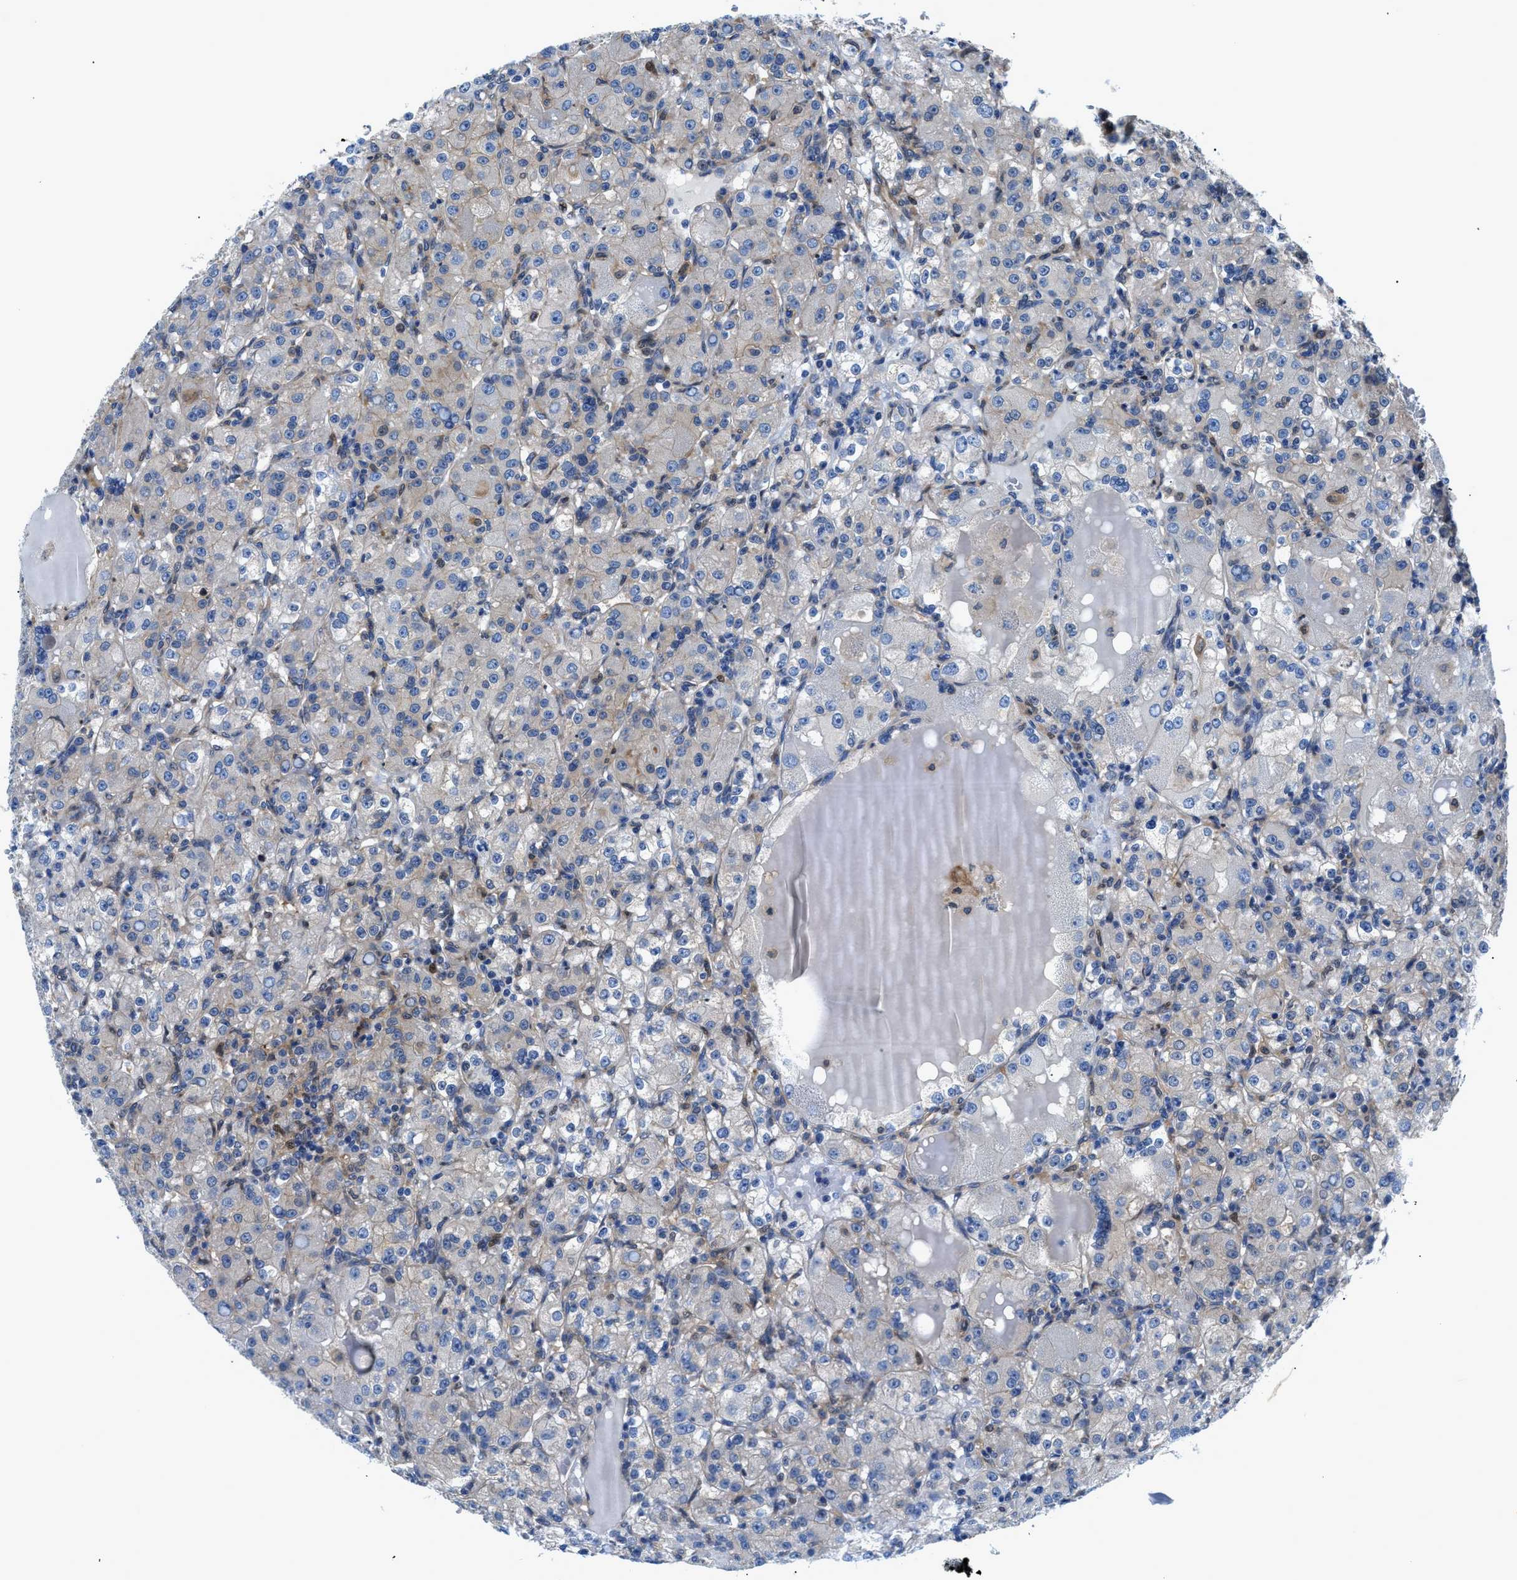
{"staining": {"intensity": "weak", "quantity": "<25%", "location": "cytoplasmic/membranous"}, "tissue": "renal cancer", "cell_type": "Tumor cells", "image_type": "cancer", "snomed": [{"axis": "morphology", "description": "Normal tissue, NOS"}, {"axis": "morphology", "description": "Adenocarcinoma, NOS"}, {"axis": "topography", "description": "Kidney"}], "caption": "Immunohistochemistry of renal adenocarcinoma exhibits no staining in tumor cells.", "gene": "DMAC1", "patient": {"sex": "male", "age": 61}}